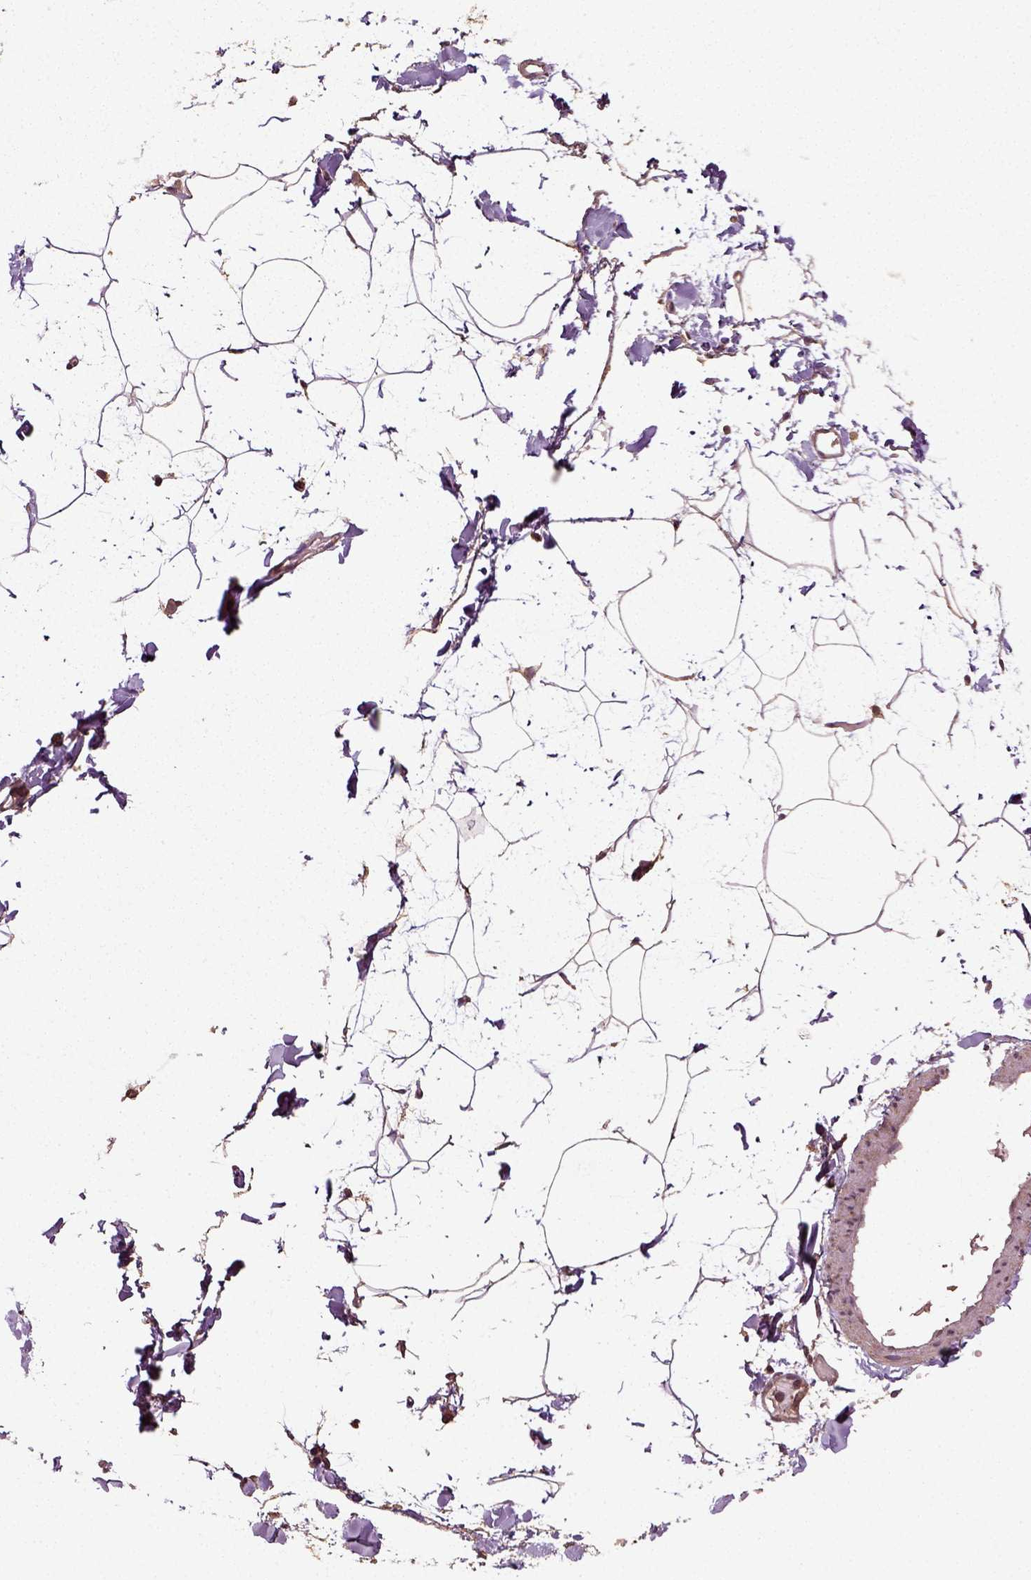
{"staining": {"intensity": "moderate", "quantity": "<25%", "location": "nuclear"}, "tissue": "adipose tissue", "cell_type": "Adipocytes", "image_type": "normal", "snomed": [{"axis": "morphology", "description": "Normal tissue, NOS"}, {"axis": "topography", "description": "Gallbladder"}, {"axis": "topography", "description": "Peripheral nerve tissue"}], "caption": "Immunohistochemical staining of benign adipose tissue displays low levels of moderate nuclear positivity in about <25% of adipocytes.", "gene": "ERV3", "patient": {"sex": "female", "age": 45}}